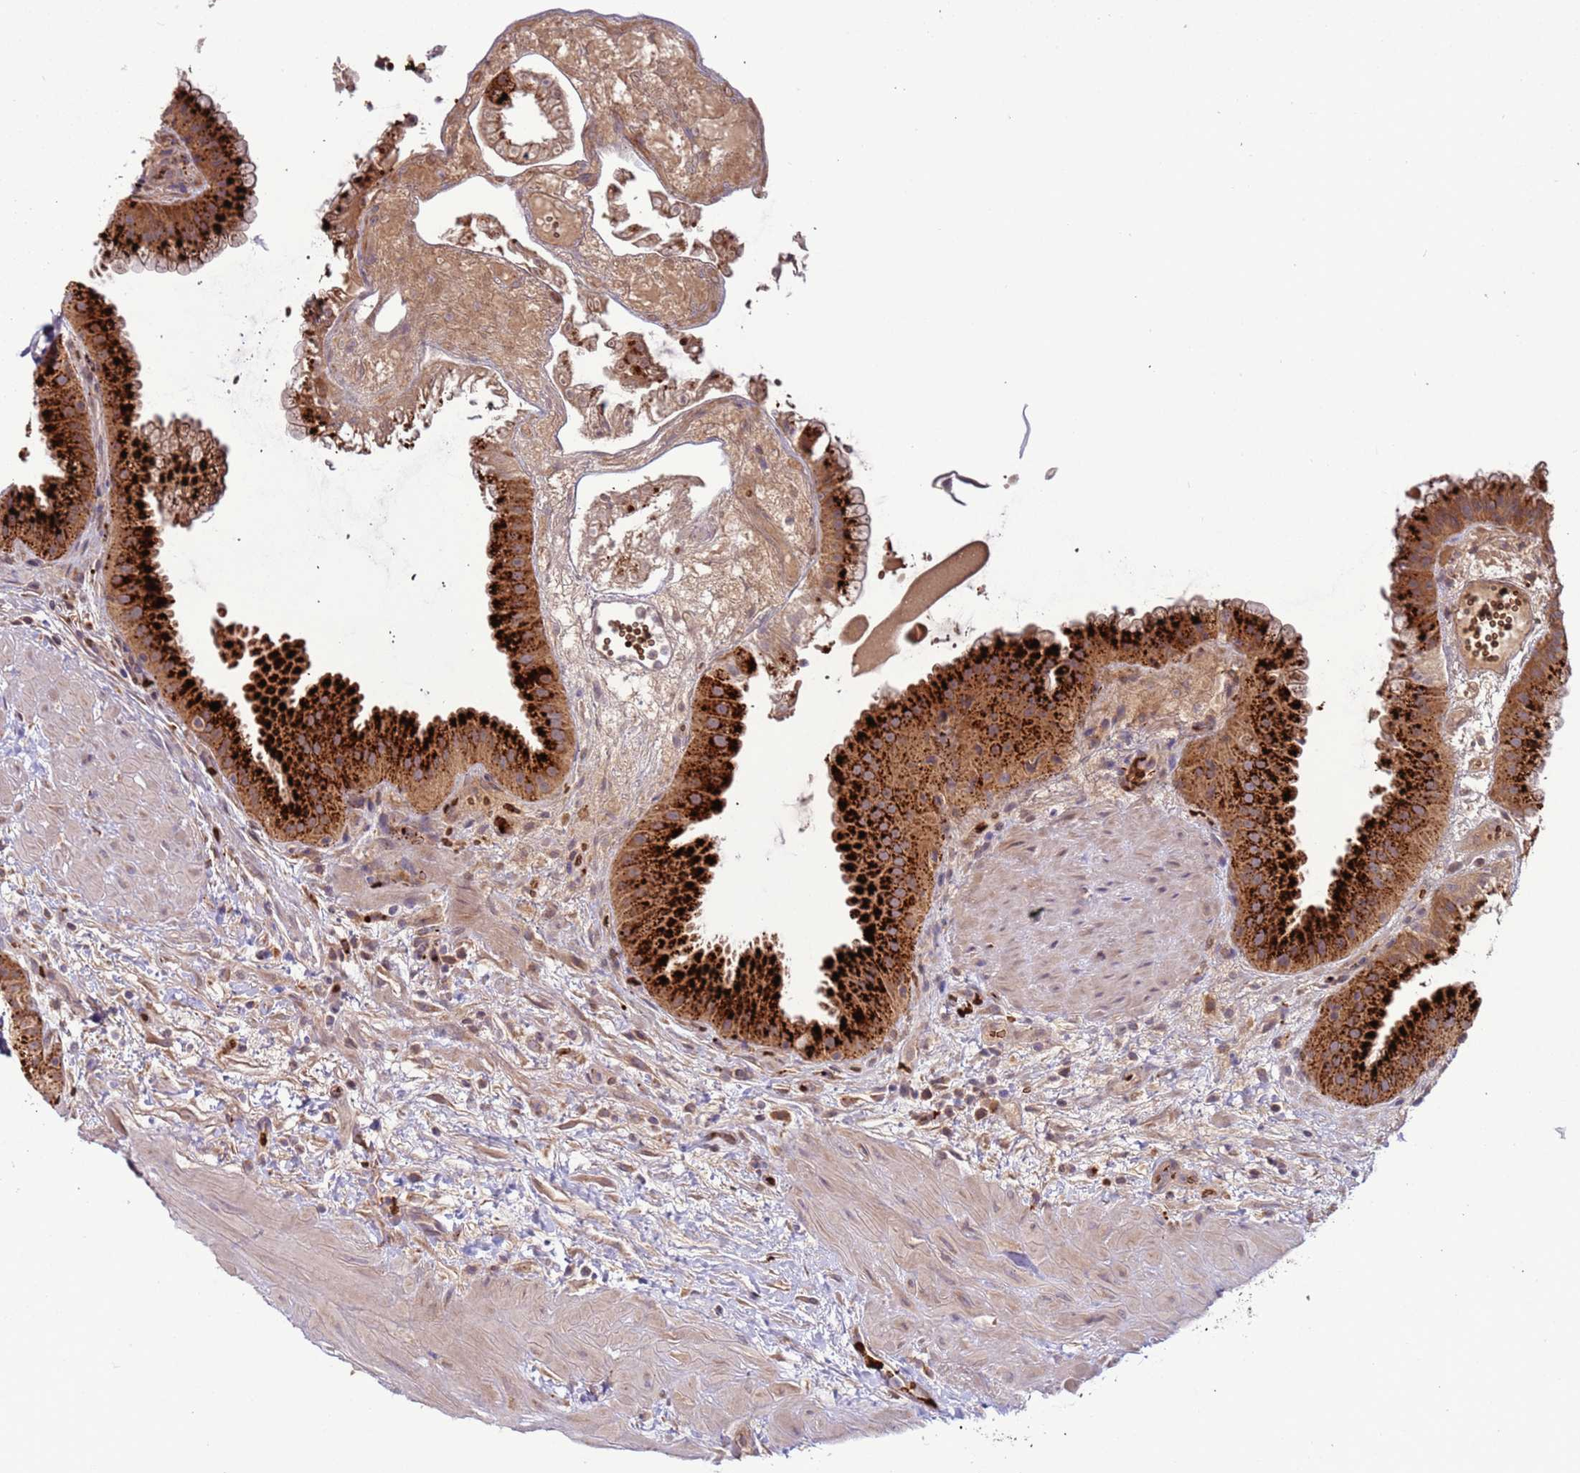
{"staining": {"intensity": "strong", "quantity": ">75%", "location": "cytoplasmic/membranous"}, "tissue": "gallbladder", "cell_type": "Glandular cells", "image_type": "normal", "snomed": [{"axis": "morphology", "description": "Normal tissue, NOS"}, {"axis": "topography", "description": "Gallbladder"}], "caption": "The histopathology image displays immunohistochemical staining of benign gallbladder. There is strong cytoplasmic/membranous expression is seen in approximately >75% of glandular cells. (Brightfield microscopy of DAB IHC at high magnification).", "gene": "VPS36", "patient": {"sex": "female", "age": 64}}